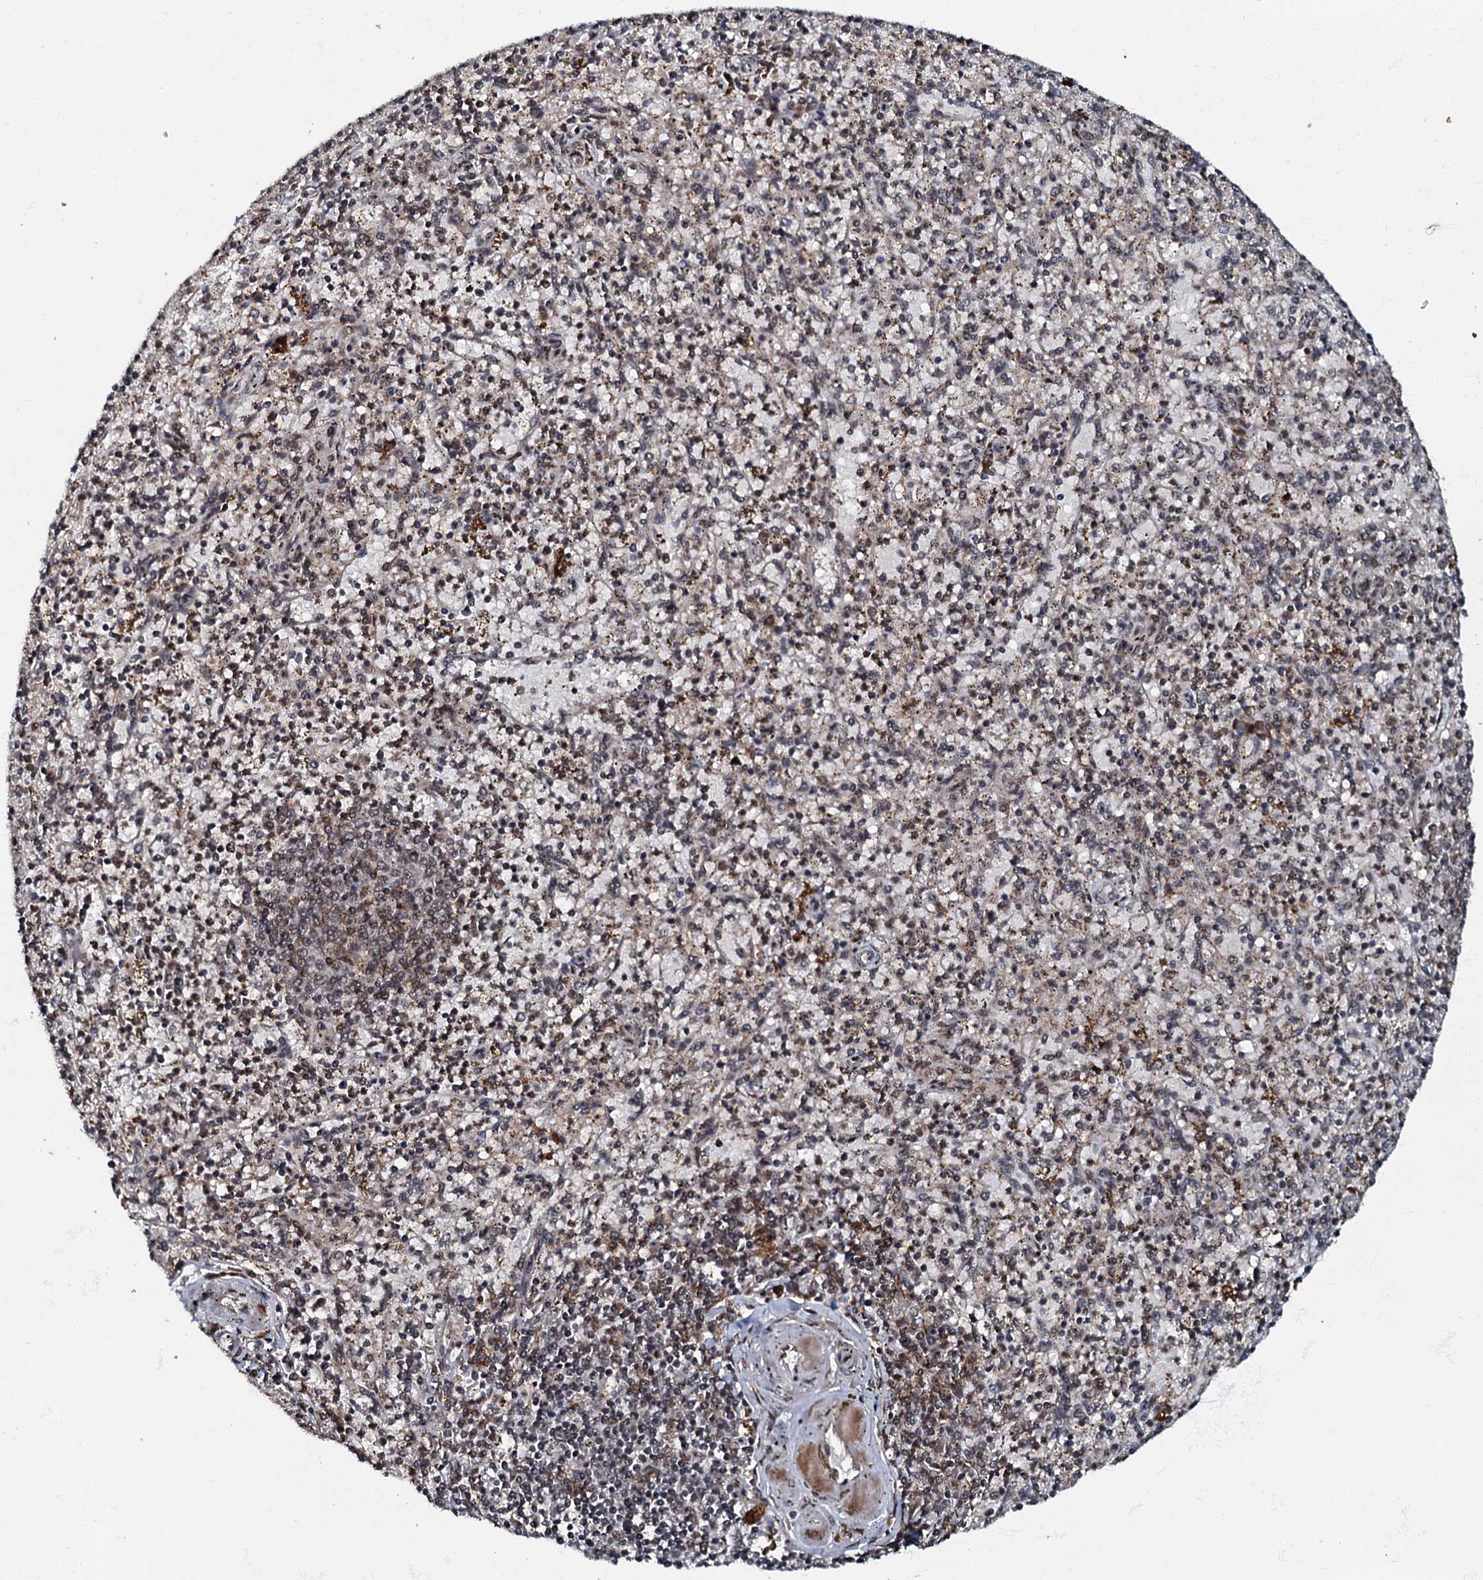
{"staining": {"intensity": "moderate", "quantity": "<25%", "location": "nuclear"}, "tissue": "spleen", "cell_type": "Cells in red pulp", "image_type": "normal", "snomed": [{"axis": "morphology", "description": "Normal tissue, NOS"}, {"axis": "topography", "description": "Spleen"}], "caption": "Protein expression analysis of benign spleen shows moderate nuclear staining in approximately <25% of cells in red pulp.", "gene": "C18orf32", "patient": {"sex": "male", "age": 72}}